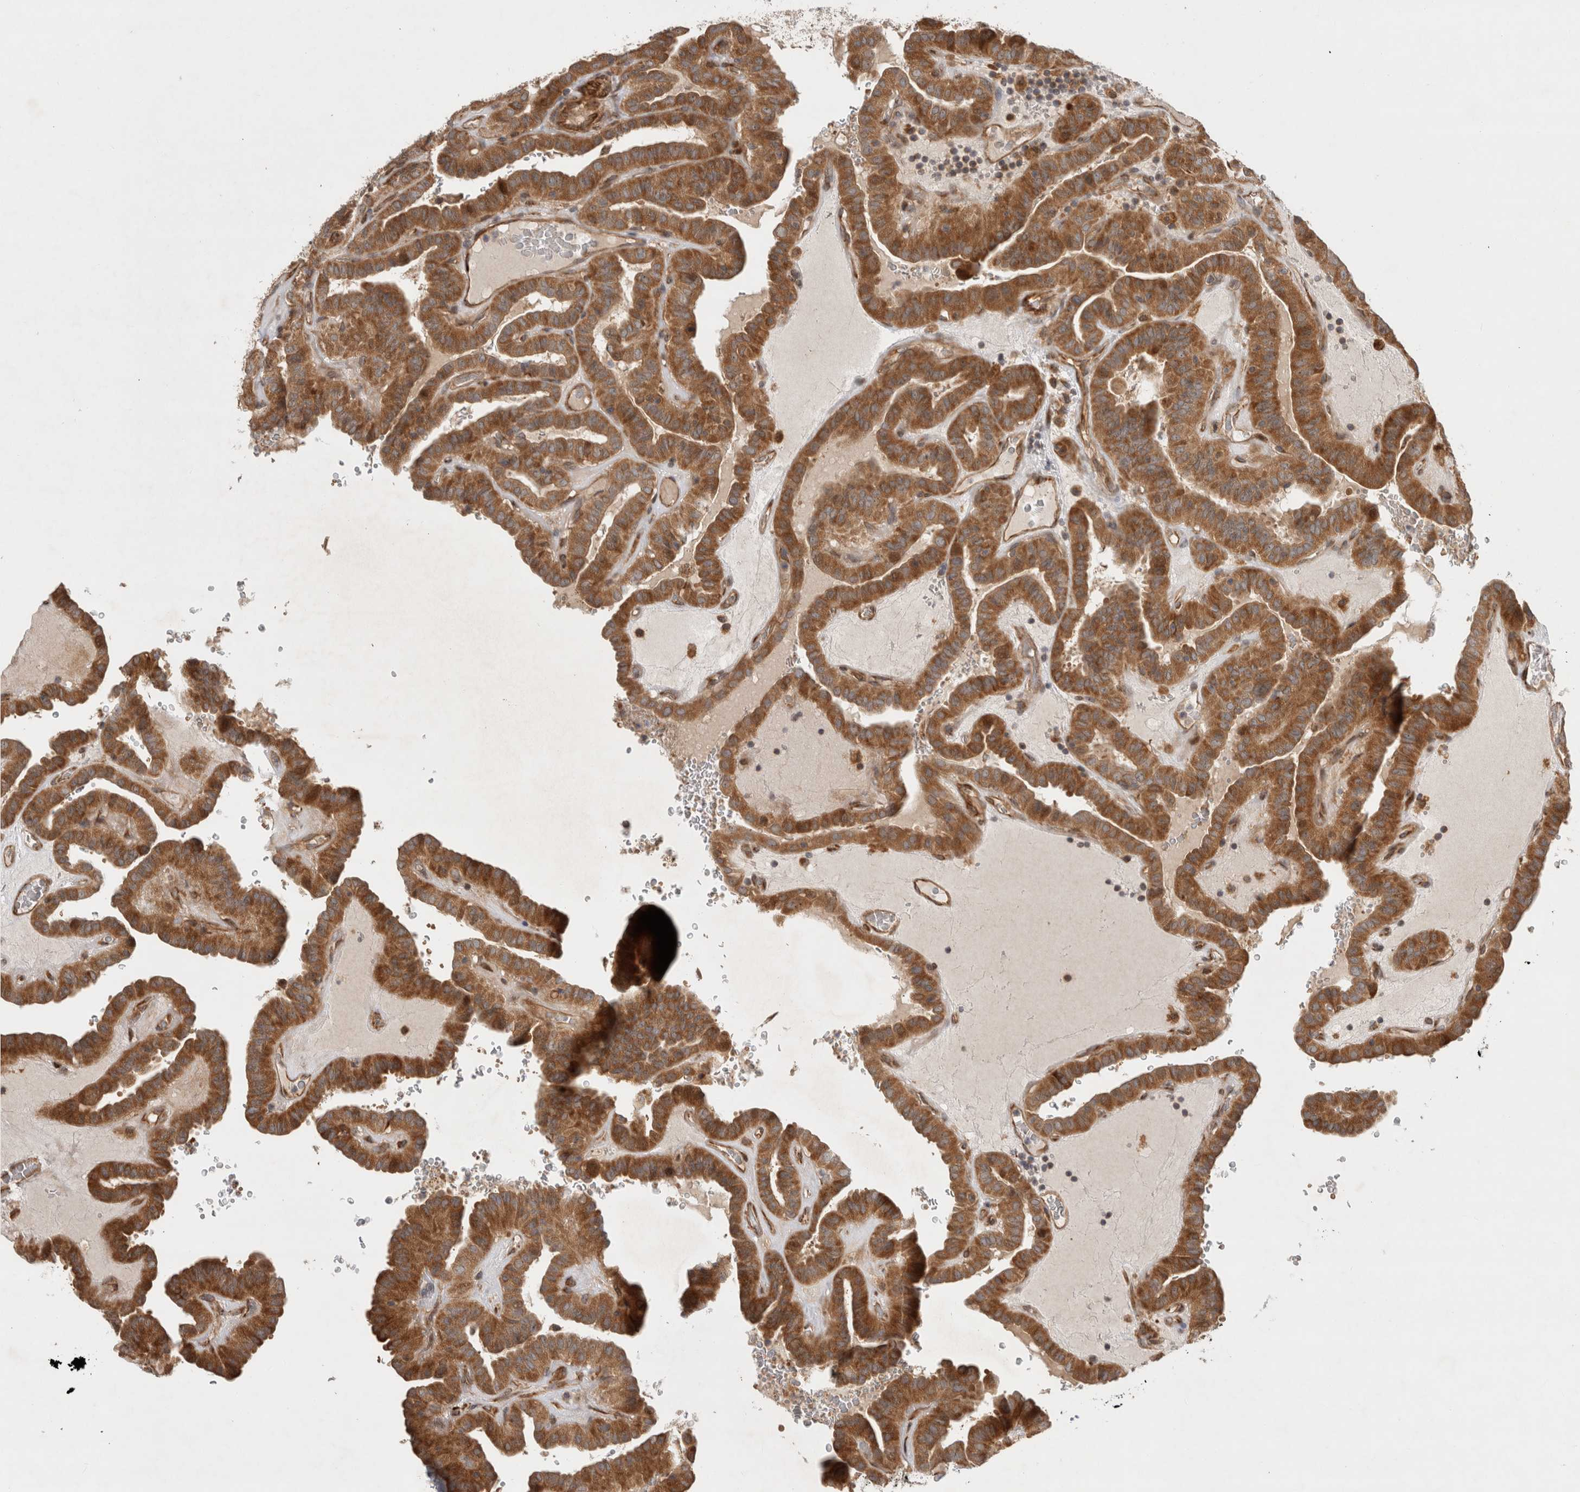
{"staining": {"intensity": "strong", "quantity": ">75%", "location": "cytoplasmic/membranous"}, "tissue": "thyroid cancer", "cell_type": "Tumor cells", "image_type": "cancer", "snomed": [{"axis": "morphology", "description": "Papillary adenocarcinoma, NOS"}, {"axis": "topography", "description": "Thyroid gland"}], "caption": "This is a micrograph of immunohistochemistry staining of thyroid papillary adenocarcinoma, which shows strong staining in the cytoplasmic/membranous of tumor cells.", "gene": "TUBD1", "patient": {"sex": "male", "age": 77}}